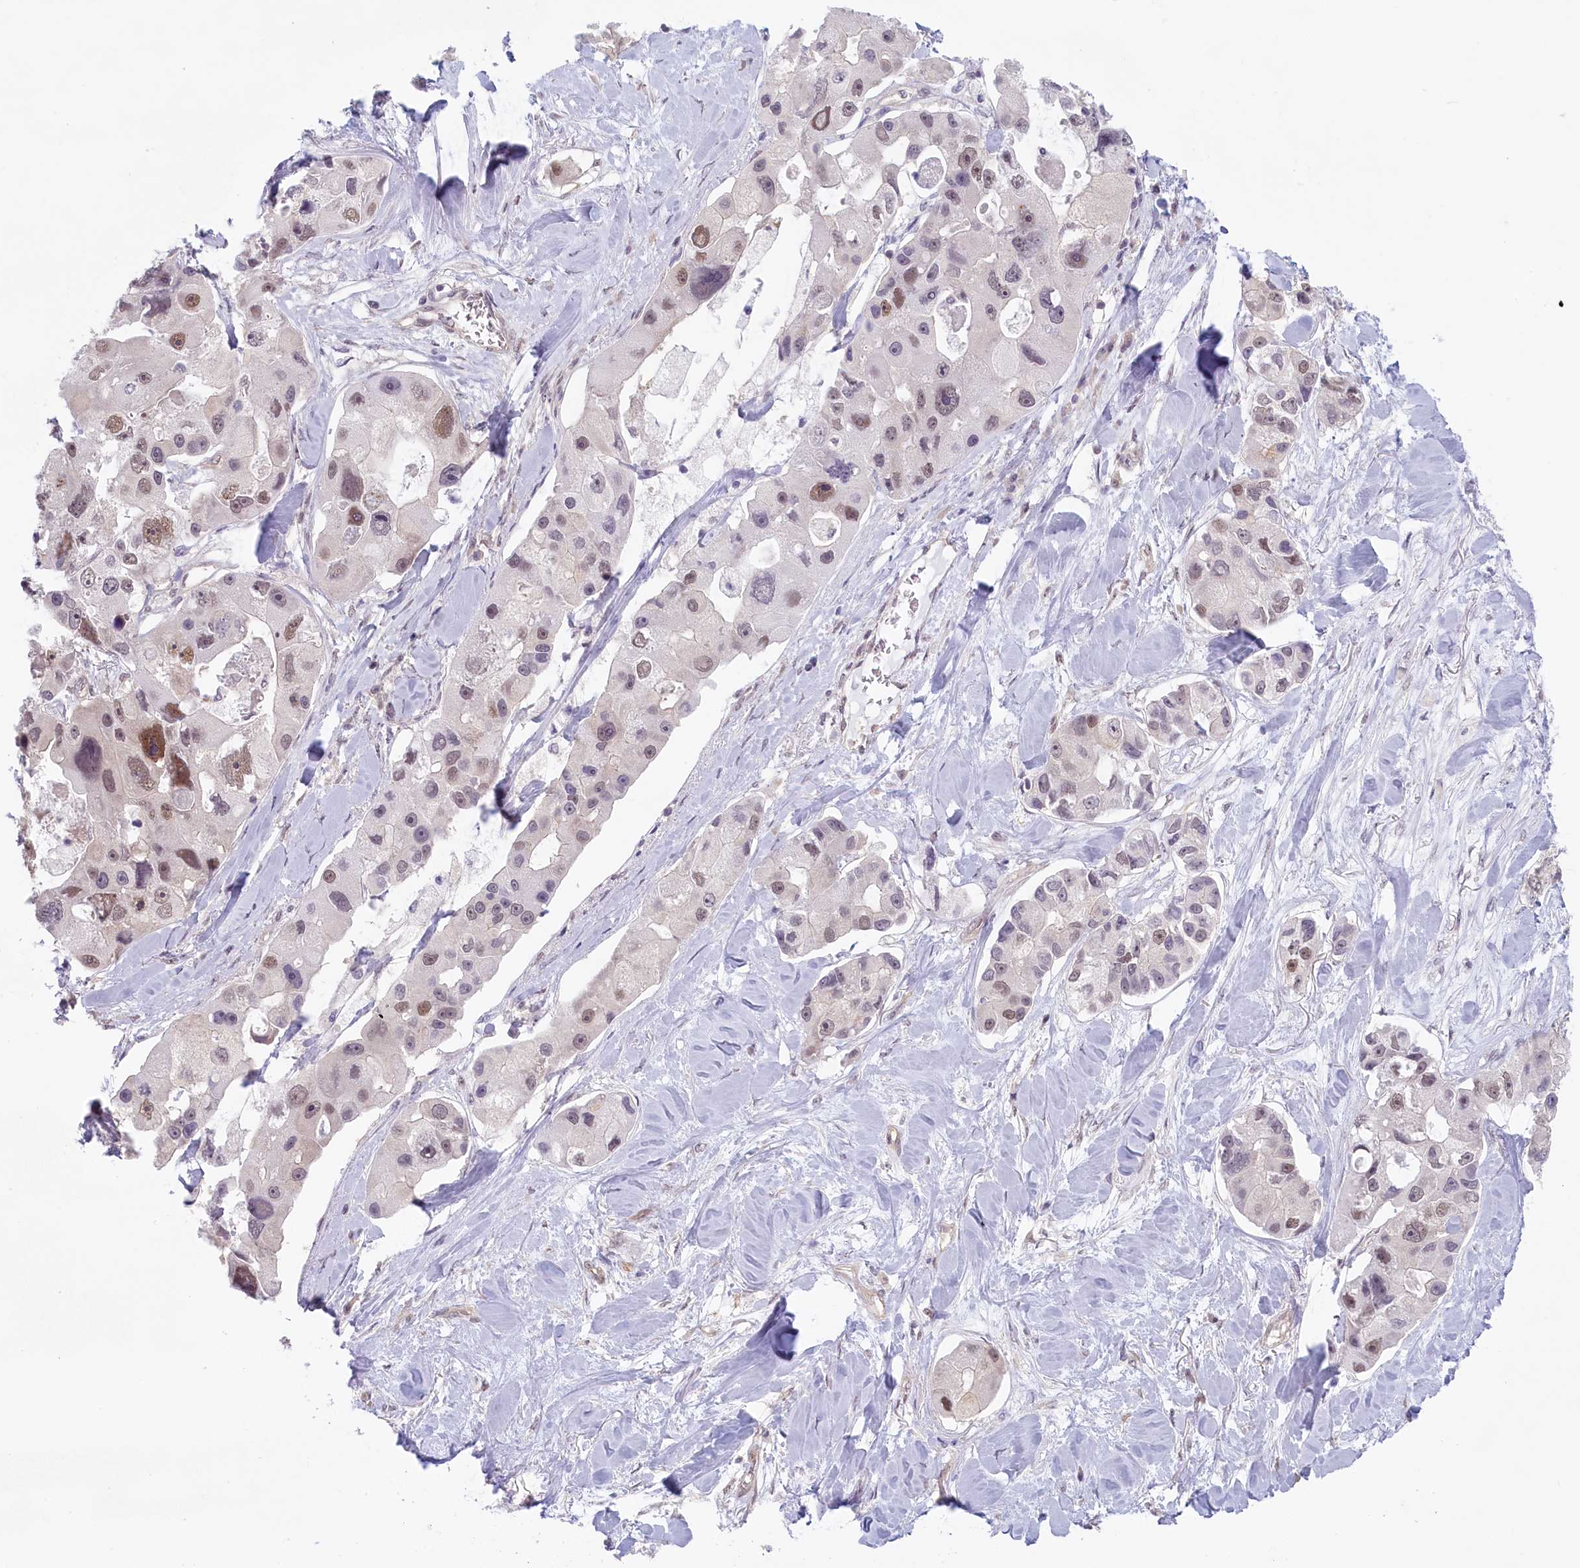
{"staining": {"intensity": "moderate", "quantity": "25%-75%", "location": "nuclear"}, "tissue": "lung cancer", "cell_type": "Tumor cells", "image_type": "cancer", "snomed": [{"axis": "morphology", "description": "Adenocarcinoma, NOS"}, {"axis": "topography", "description": "Lung"}], "caption": "Tumor cells demonstrate medium levels of moderate nuclear expression in approximately 25%-75% of cells in human lung cancer (adenocarcinoma). Using DAB (3,3'-diaminobenzidine) (brown) and hematoxylin (blue) stains, captured at high magnification using brightfield microscopy.", "gene": "C19orf44", "patient": {"sex": "female", "age": 54}}